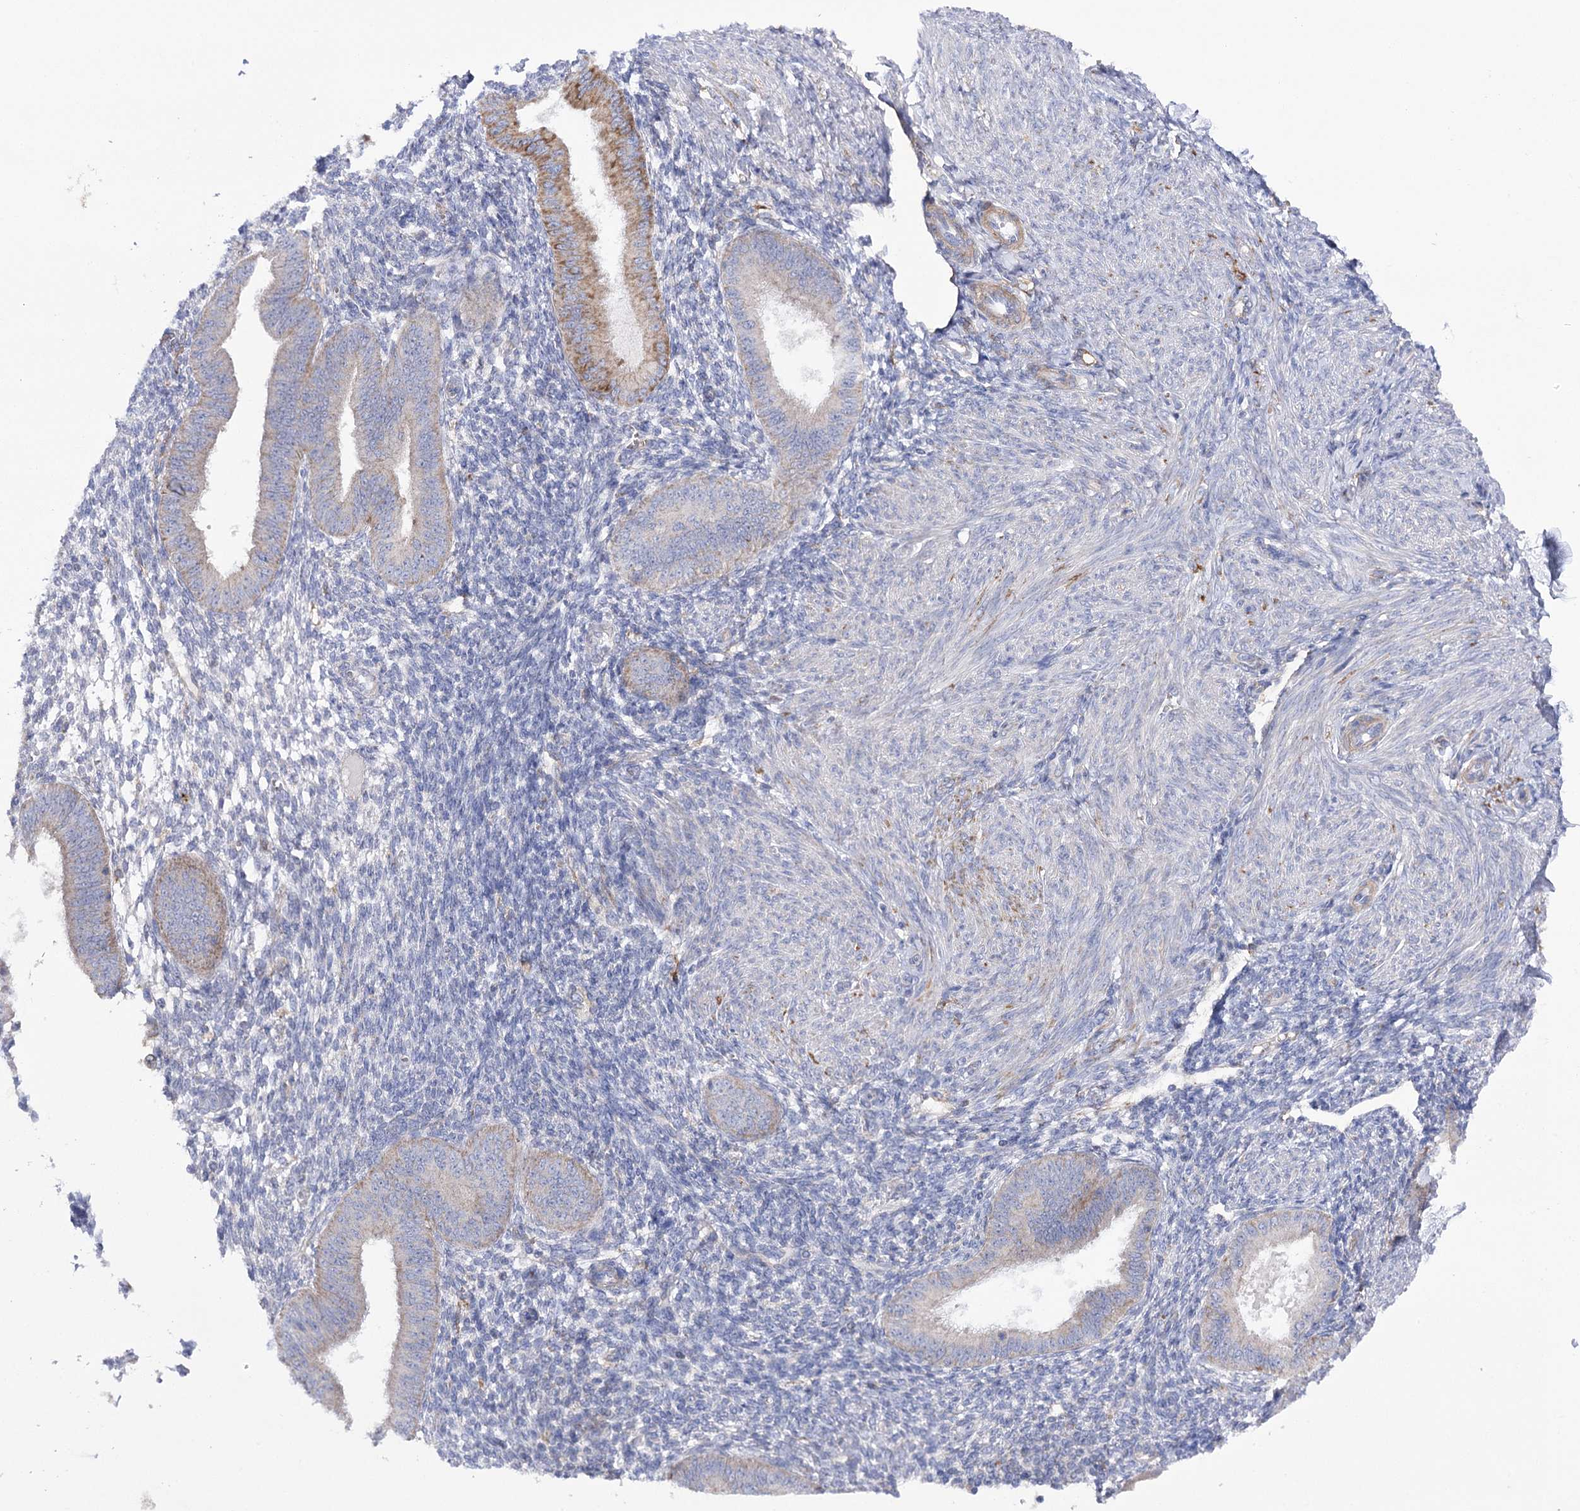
{"staining": {"intensity": "negative", "quantity": "none", "location": "none"}, "tissue": "endometrium", "cell_type": "Cells in endometrial stroma", "image_type": "normal", "snomed": [{"axis": "morphology", "description": "Normal tissue, NOS"}, {"axis": "topography", "description": "Uterus"}, {"axis": "topography", "description": "Endometrium"}], "caption": "The image shows no significant staining in cells in endometrial stroma of endometrium.", "gene": "COX15", "patient": {"sex": "female", "age": 48}}